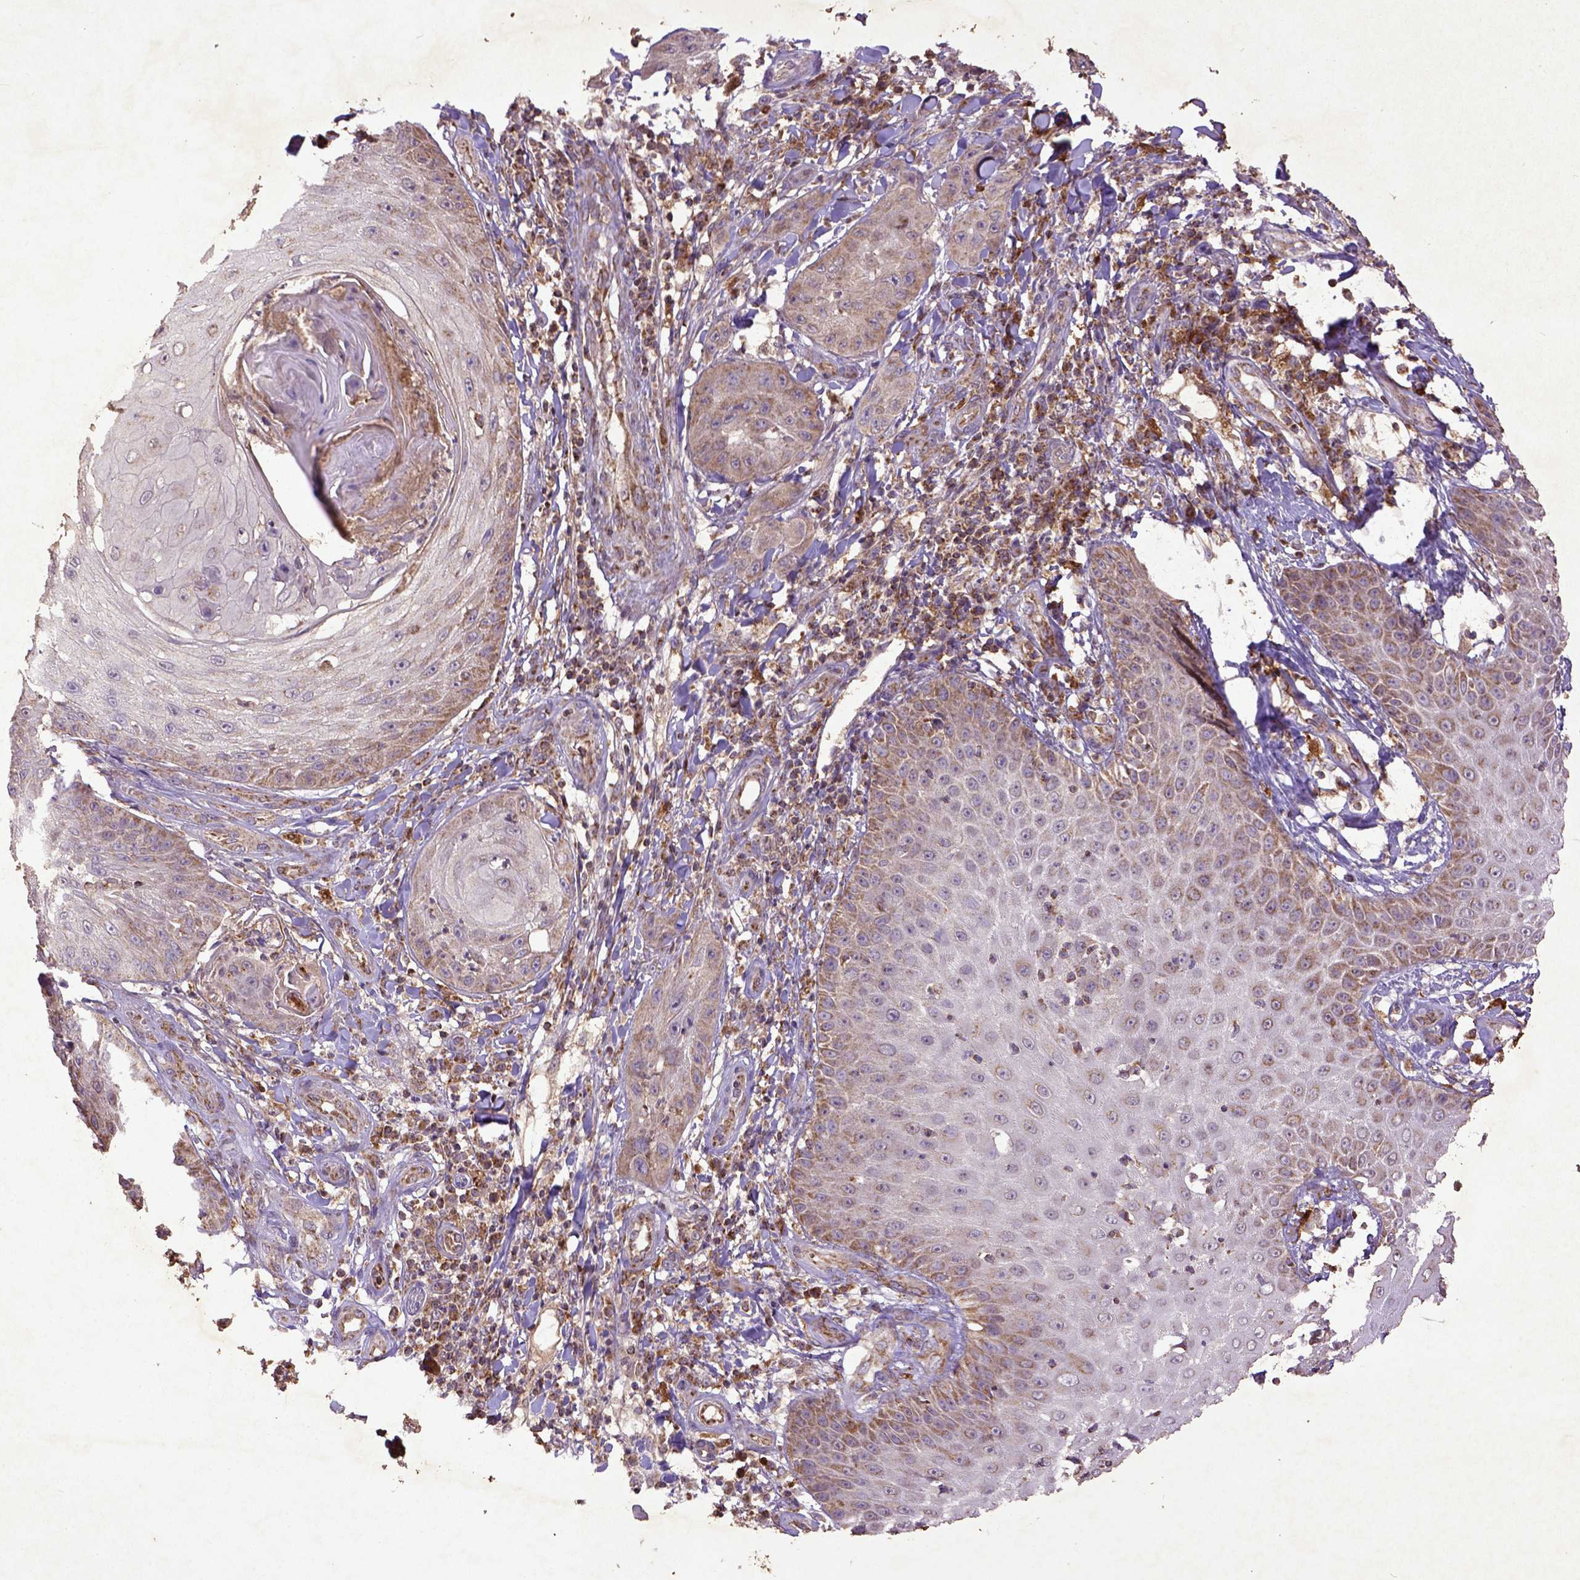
{"staining": {"intensity": "weak", "quantity": "25%-75%", "location": "cytoplasmic/membranous"}, "tissue": "skin cancer", "cell_type": "Tumor cells", "image_type": "cancer", "snomed": [{"axis": "morphology", "description": "Squamous cell carcinoma, NOS"}, {"axis": "topography", "description": "Skin"}], "caption": "IHC (DAB (3,3'-diaminobenzidine)) staining of human squamous cell carcinoma (skin) demonstrates weak cytoplasmic/membranous protein positivity in about 25%-75% of tumor cells.", "gene": "MT-CO1", "patient": {"sex": "male", "age": 70}}